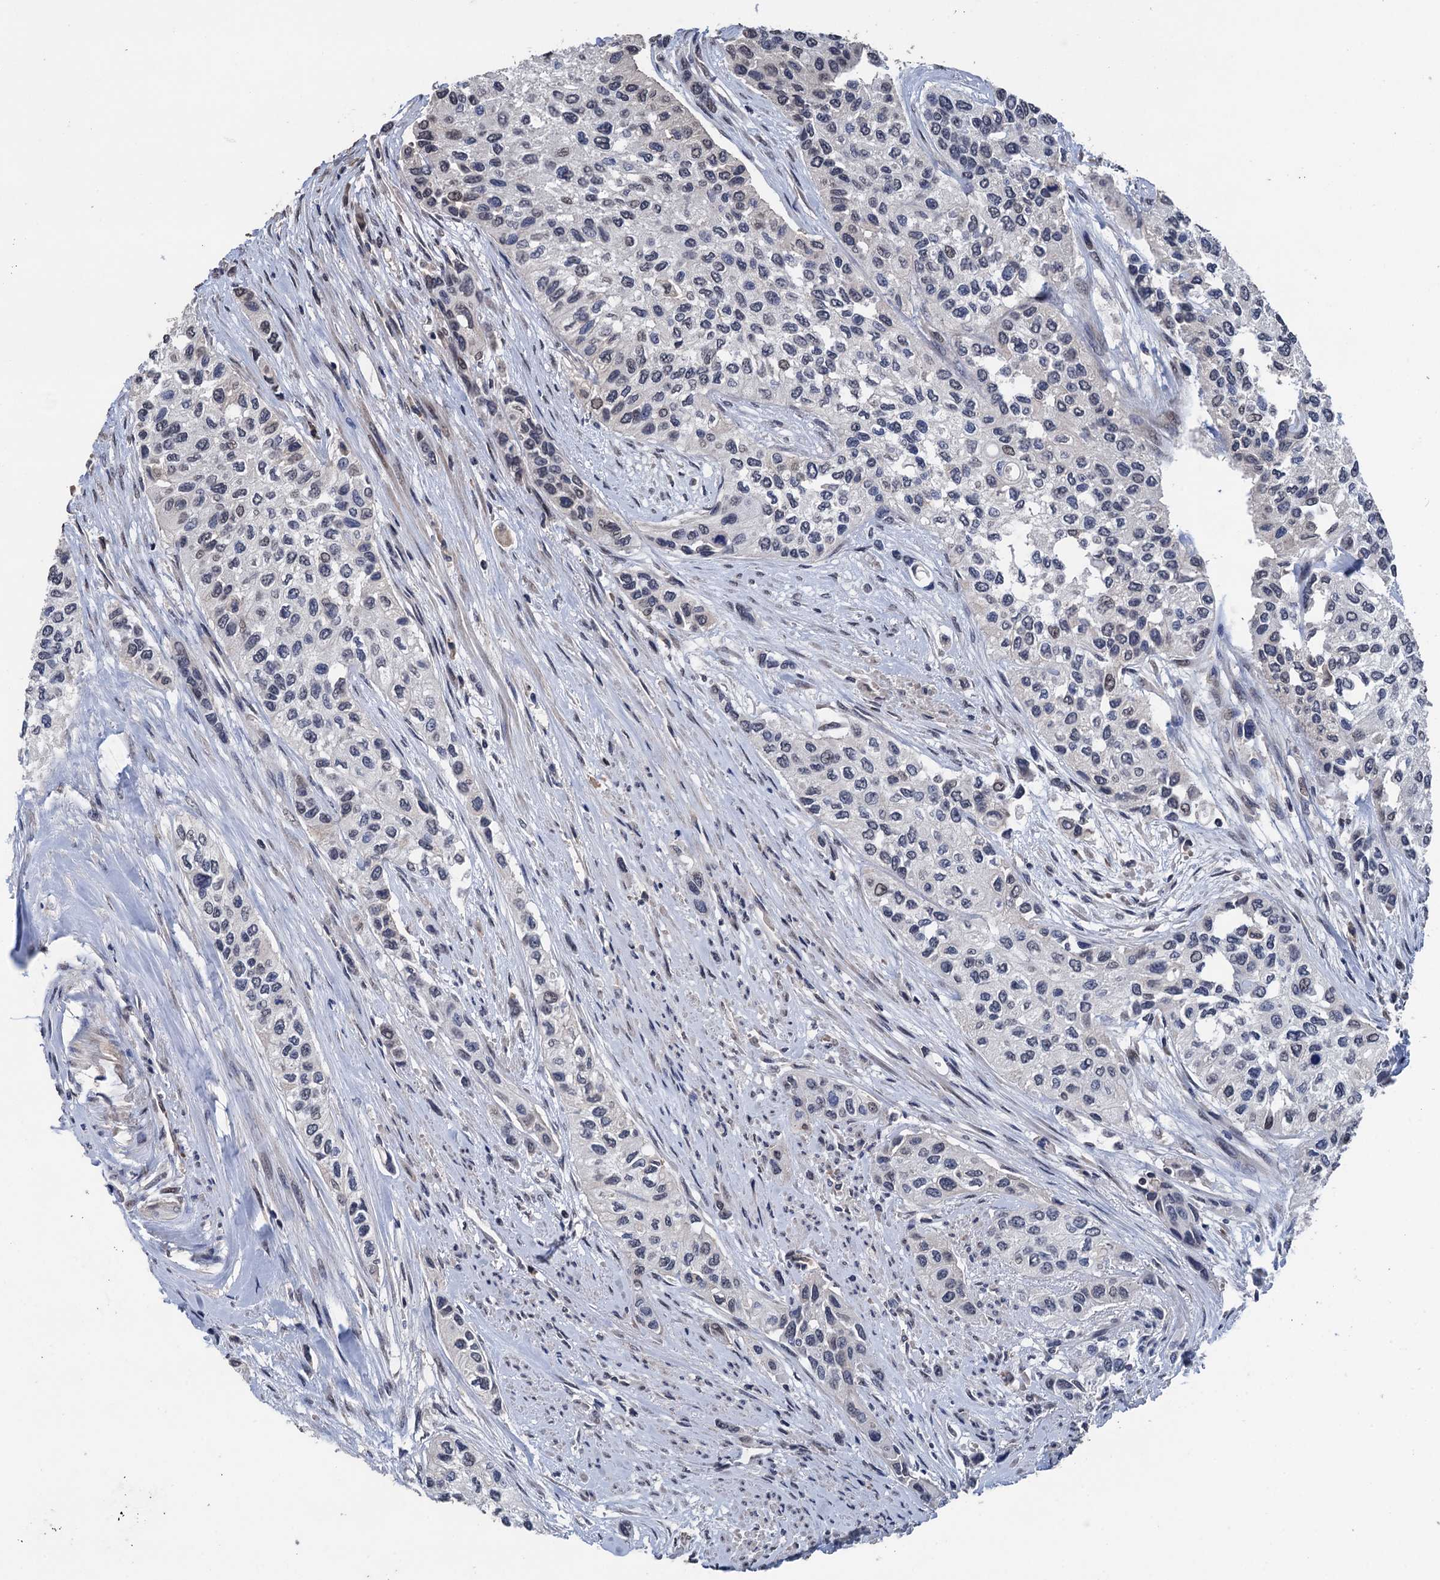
{"staining": {"intensity": "weak", "quantity": "<25%", "location": "nuclear"}, "tissue": "urothelial cancer", "cell_type": "Tumor cells", "image_type": "cancer", "snomed": [{"axis": "morphology", "description": "Normal tissue, NOS"}, {"axis": "morphology", "description": "Urothelial carcinoma, High grade"}, {"axis": "topography", "description": "Vascular tissue"}, {"axis": "topography", "description": "Urinary bladder"}], "caption": "Immunohistochemical staining of human urothelial carcinoma (high-grade) shows no significant expression in tumor cells. (Immunohistochemistry, brightfield microscopy, high magnification).", "gene": "ART5", "patient": {"sex": "female", "age": 56}}